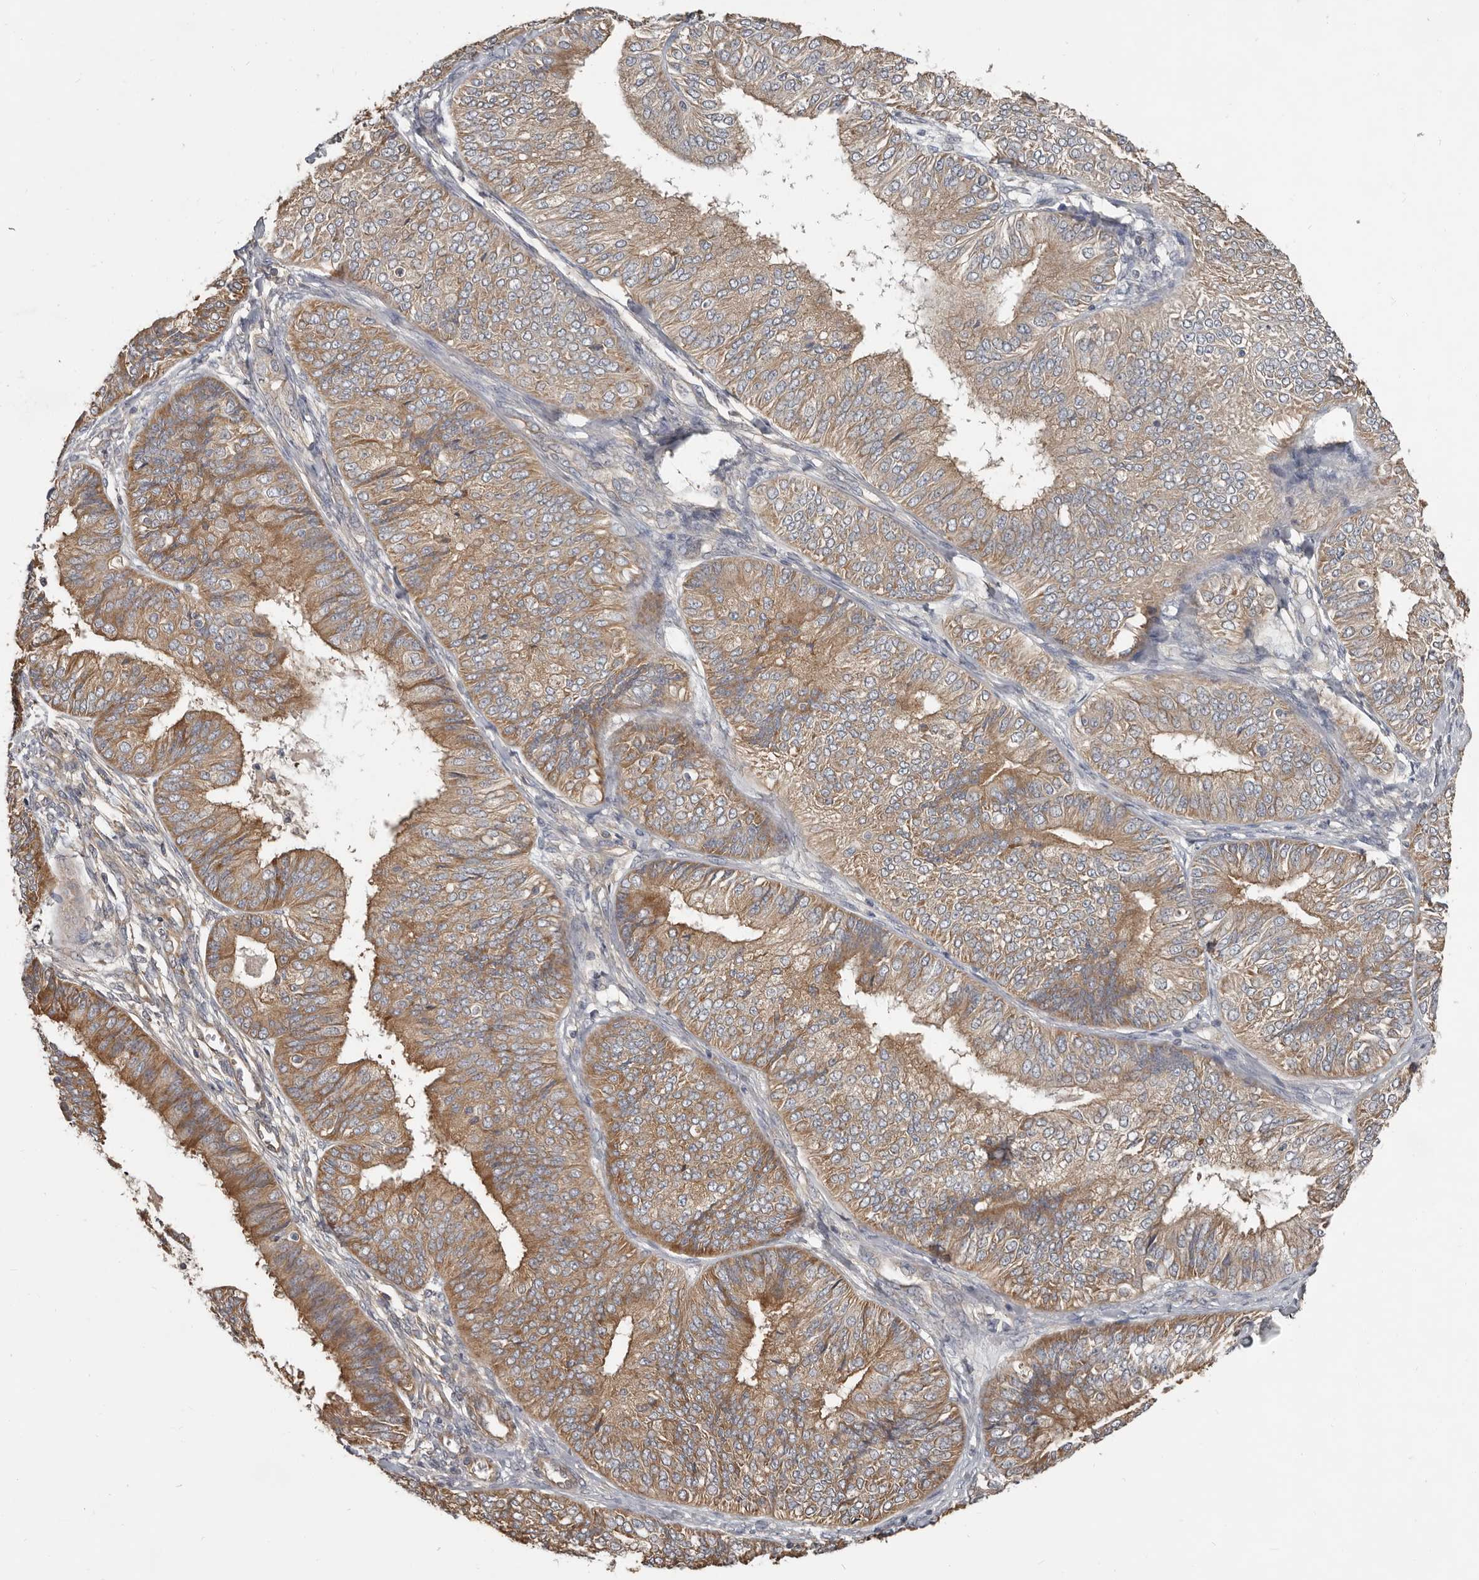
{"staining": {"intensity": "moderate", "quantity": ">75%", "location": "cytoplasmic/membranous"}, "tissue": "endometrial cancer", "cell_type": "Tumor cells", "image_type": "cancer", "snomed": [{"axis": "morphology", "description": "Adenocarcinoma, NOS"}, {"axis": "topography", "description": "Endometrium"}], "caption": "Immunohistochemistry (IHC) (DAB) staining of endometrial cancer displays moderate cytoplasmic/membranous protein staining in approximately >75% of tumor cells.", "gene": "AKNAD1", "patient": {"sex": "female", "age": 58}}